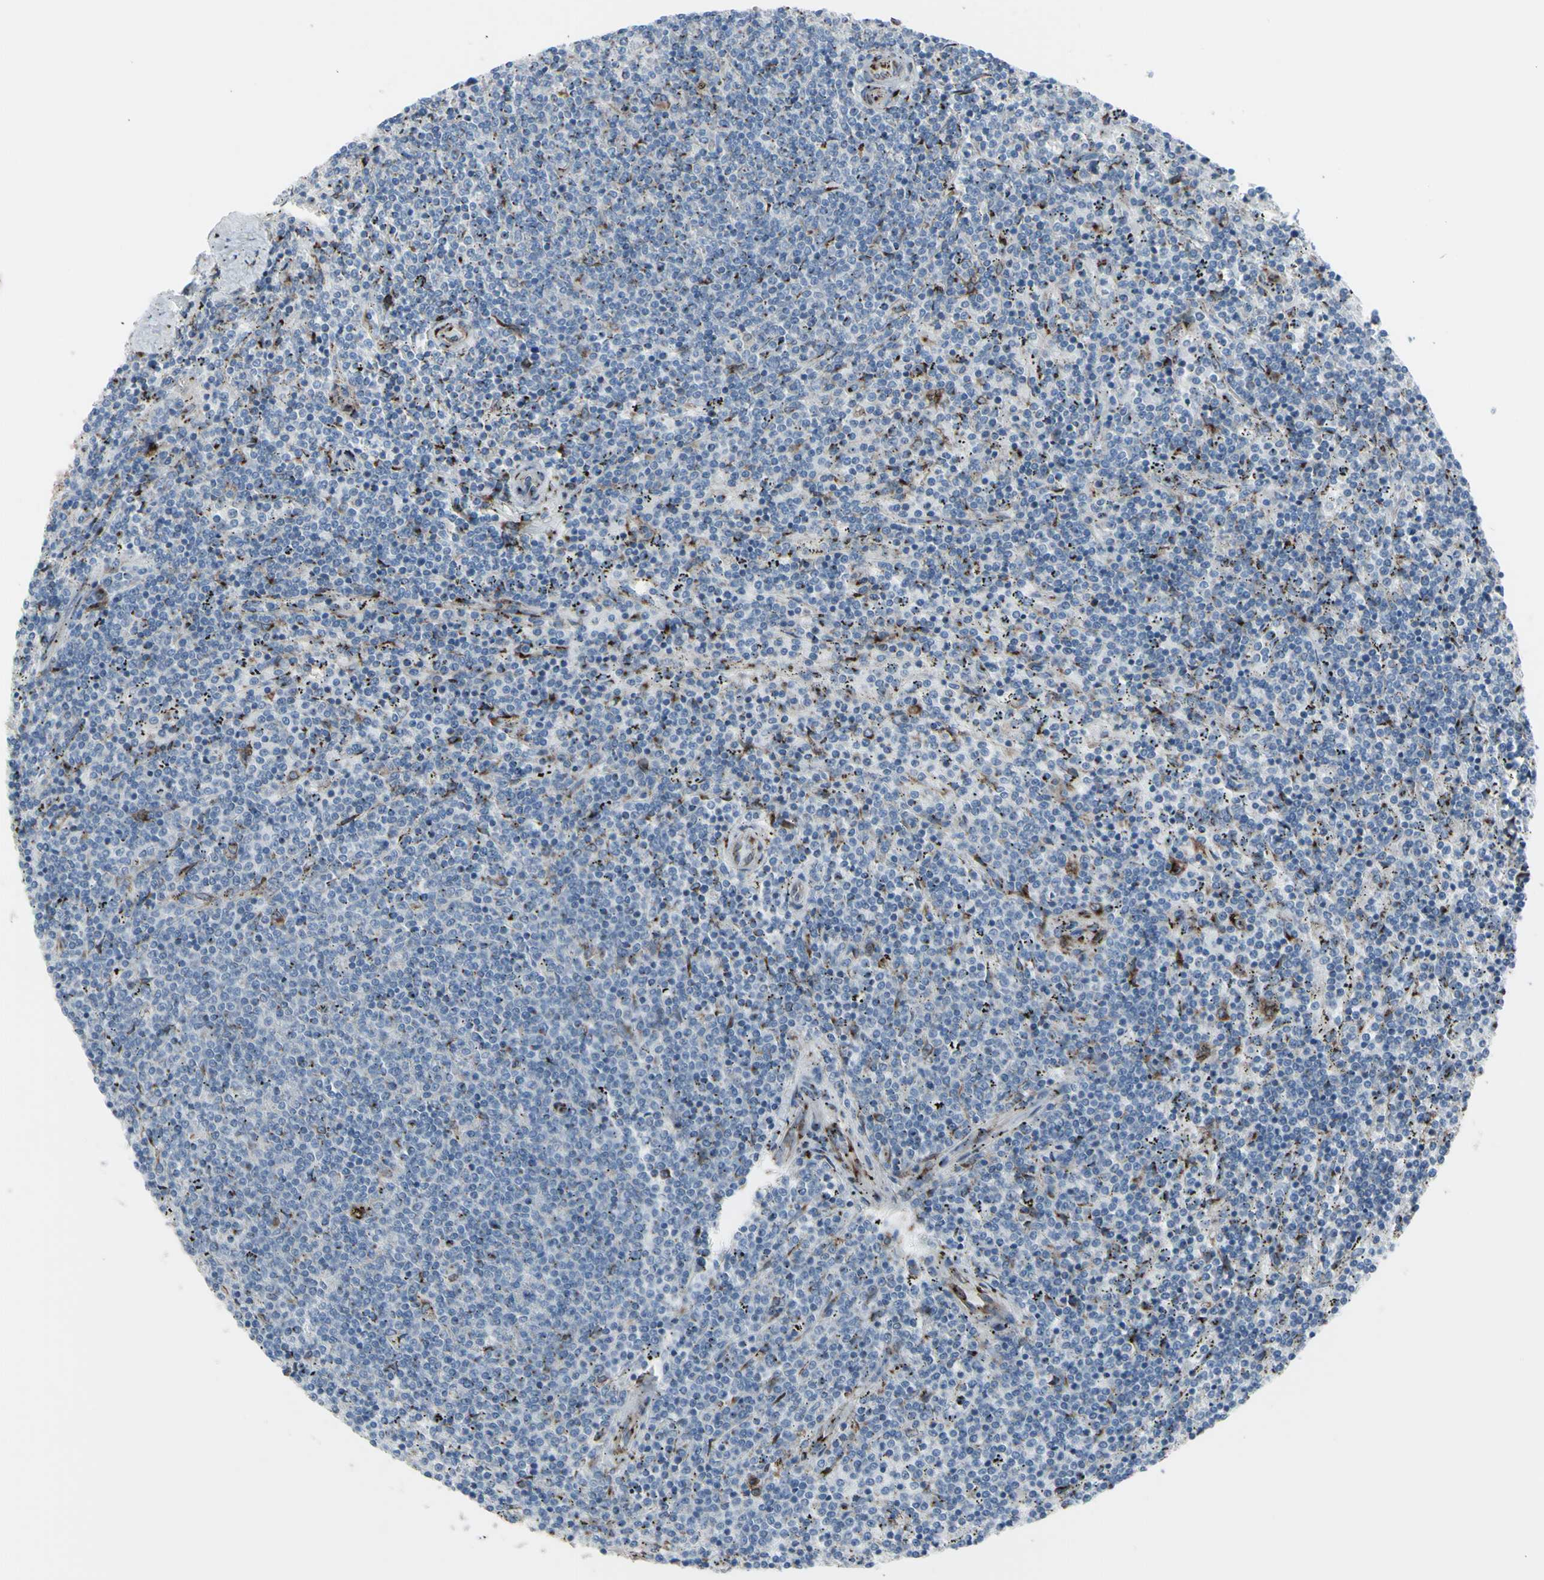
{"staining": {"intensity": "moderate", "quantity": "<25%", "location": "cytoplasmic/membranous"}, "tissue": "lymphoma", "cell_type": "Tumor cells", "image_type": "cancer", "snomed": [{"axis": "morphology", "description": "Malignant lymphoma, non-Hodgkin's type, Low grade"}, {"axis": "topography", "description": "Spleen"}], "caption": "Immunohistochemistry (IHC) photomicrograph of lymphoma stained for a protein (brown), which shows low levels of moderate cytoplasmic/membranous staining in about <25% of tumor cells.", "gene": "GLG1", "patient": {"sex": "female", "age": 50}}